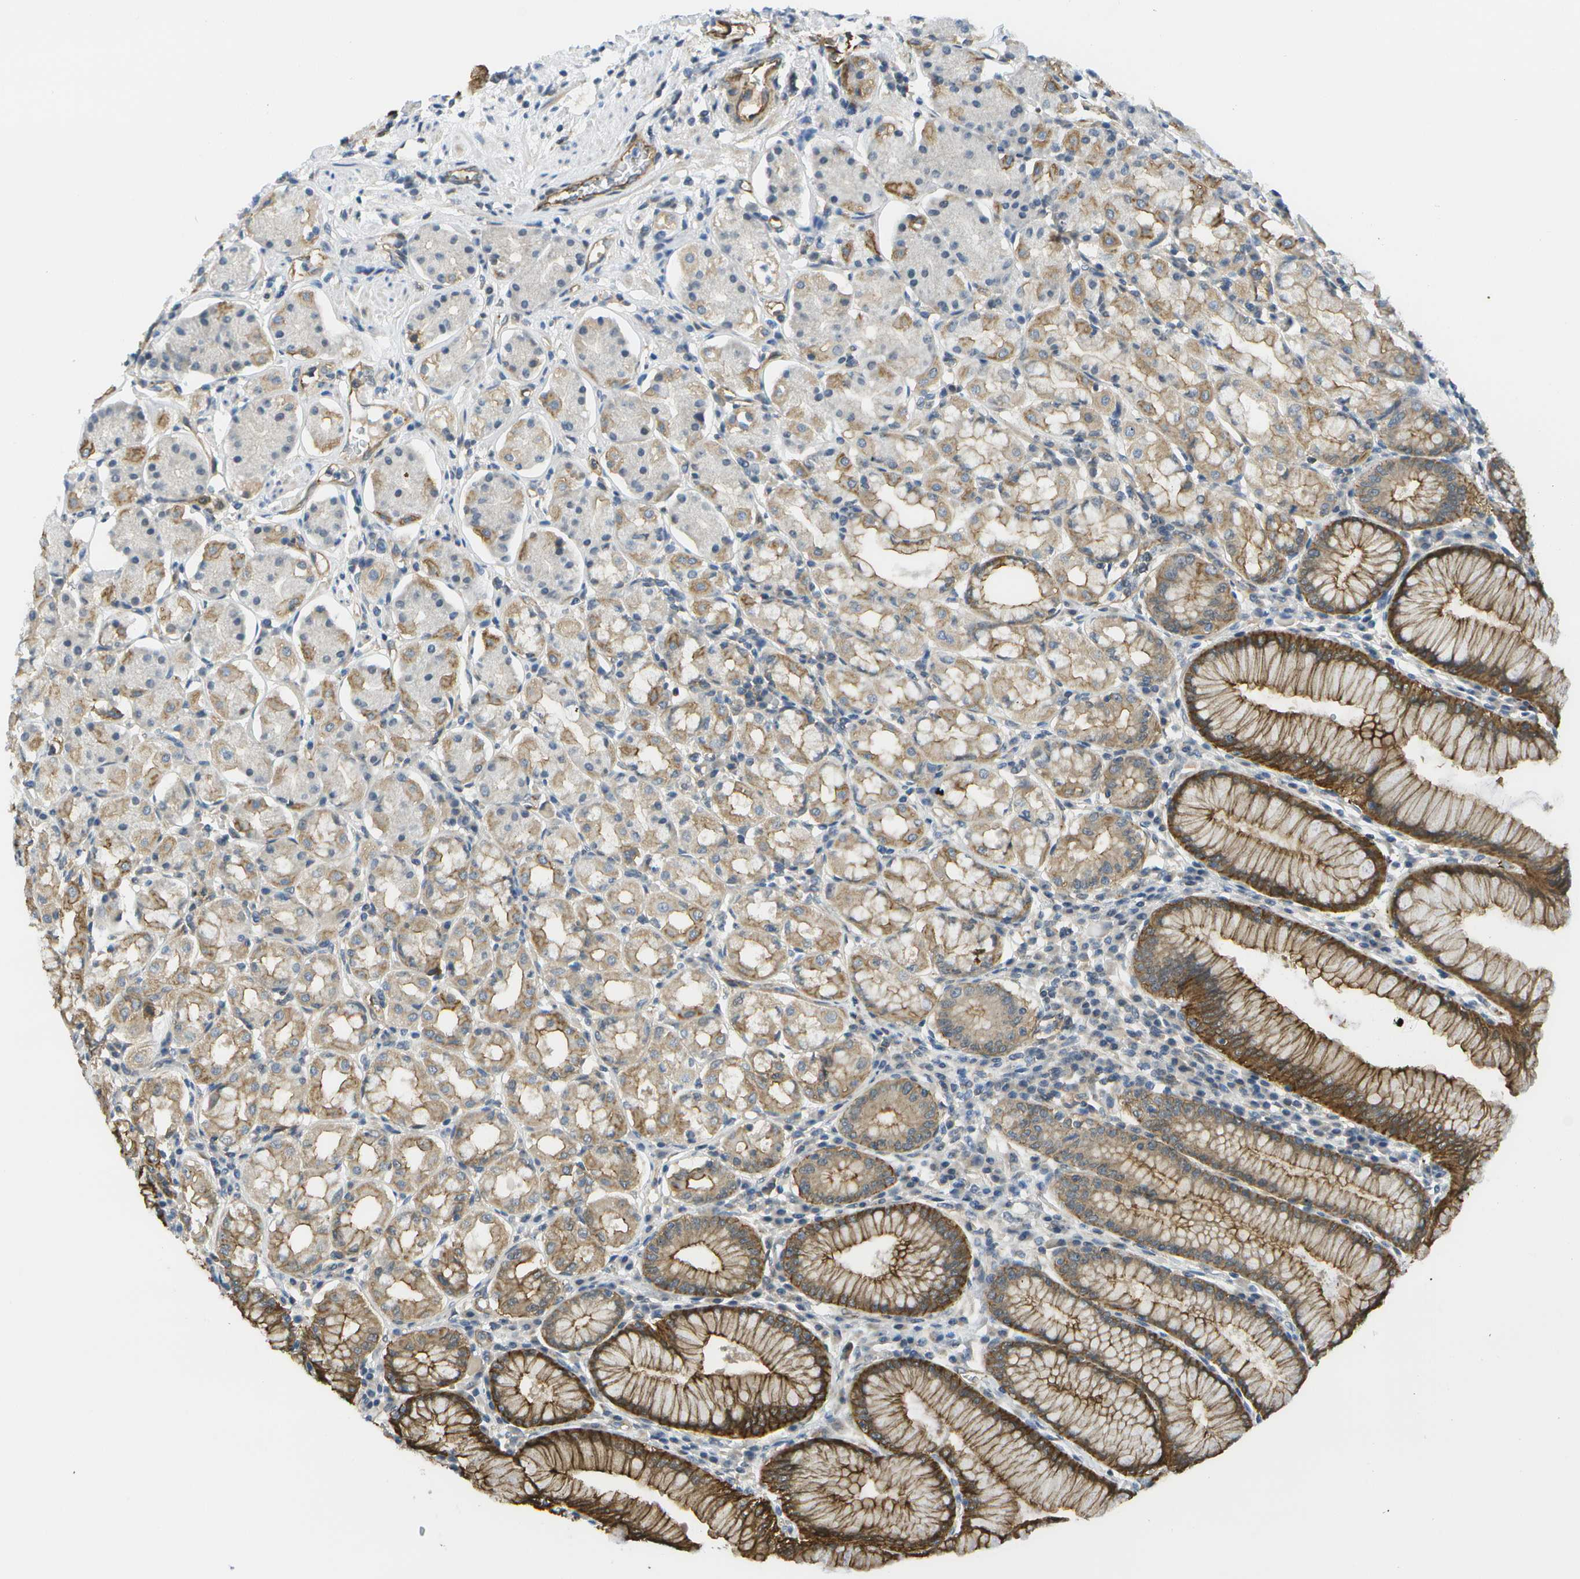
{"staining": {"intensity": "moderate", "quantity": "25%-75%", "location": "cytoplasmic/membranous"}, "tissue": "stomach", "cell_type": "Glandular cells", "image_type": "normal", "snomed": [{"axis": "morphology", "description": "Normal tissue, NOS"}, {"axis": "topography", "description": "Stomach"}, {"axis": "topography", "description": "Stomach, lower"}], "caption": "Protein expression analysis of normal stomach exhibits moderate cytoplasmic/membranous staining in approximately 25%-75% of glandular cells.", "gene": "KIAA0040", "patient": {"sex": "female", "age": 56}}